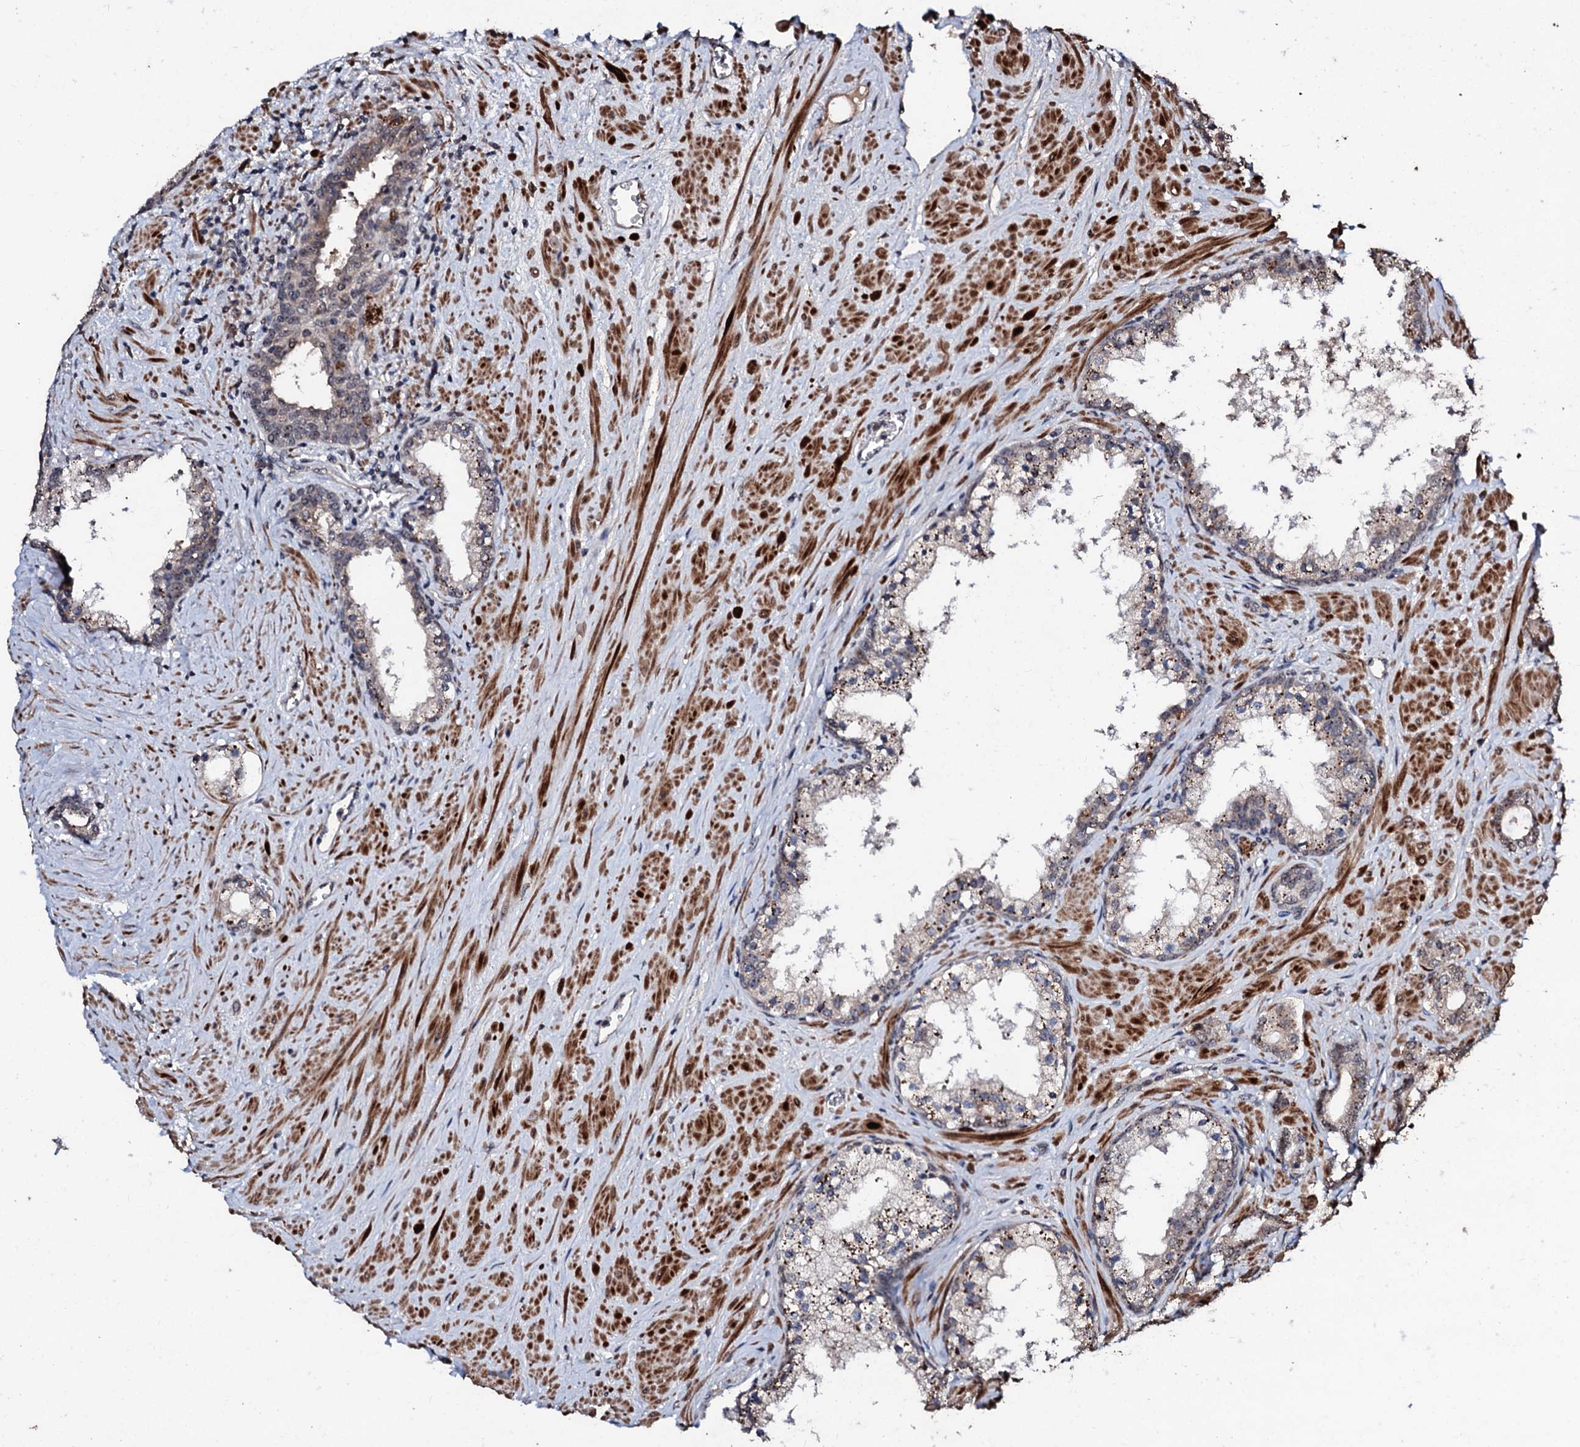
{"staining": {"intensity": "weak", "quantity": "25%-75%", "location": "nuclear"}, "tissue": "prostate cancer", "cell_type": "Tumor cells", "image_type": "cancer", "snomed": [{"axis": "morphology", "description": "Adenocarcinoma, High grade"}, {"axis": "topography", "description": "Prostate"}], "caption": "Protein expression analysis of prostate high-grade adenocarcinoma displays weak nuclear positivity in about 25%-75% of tumor cells. (DAB IHC, brown staining for protein, blue staining for nuclei).", "gene": "SUPT7L", "patient": {"sex": "male", "age": 64}}